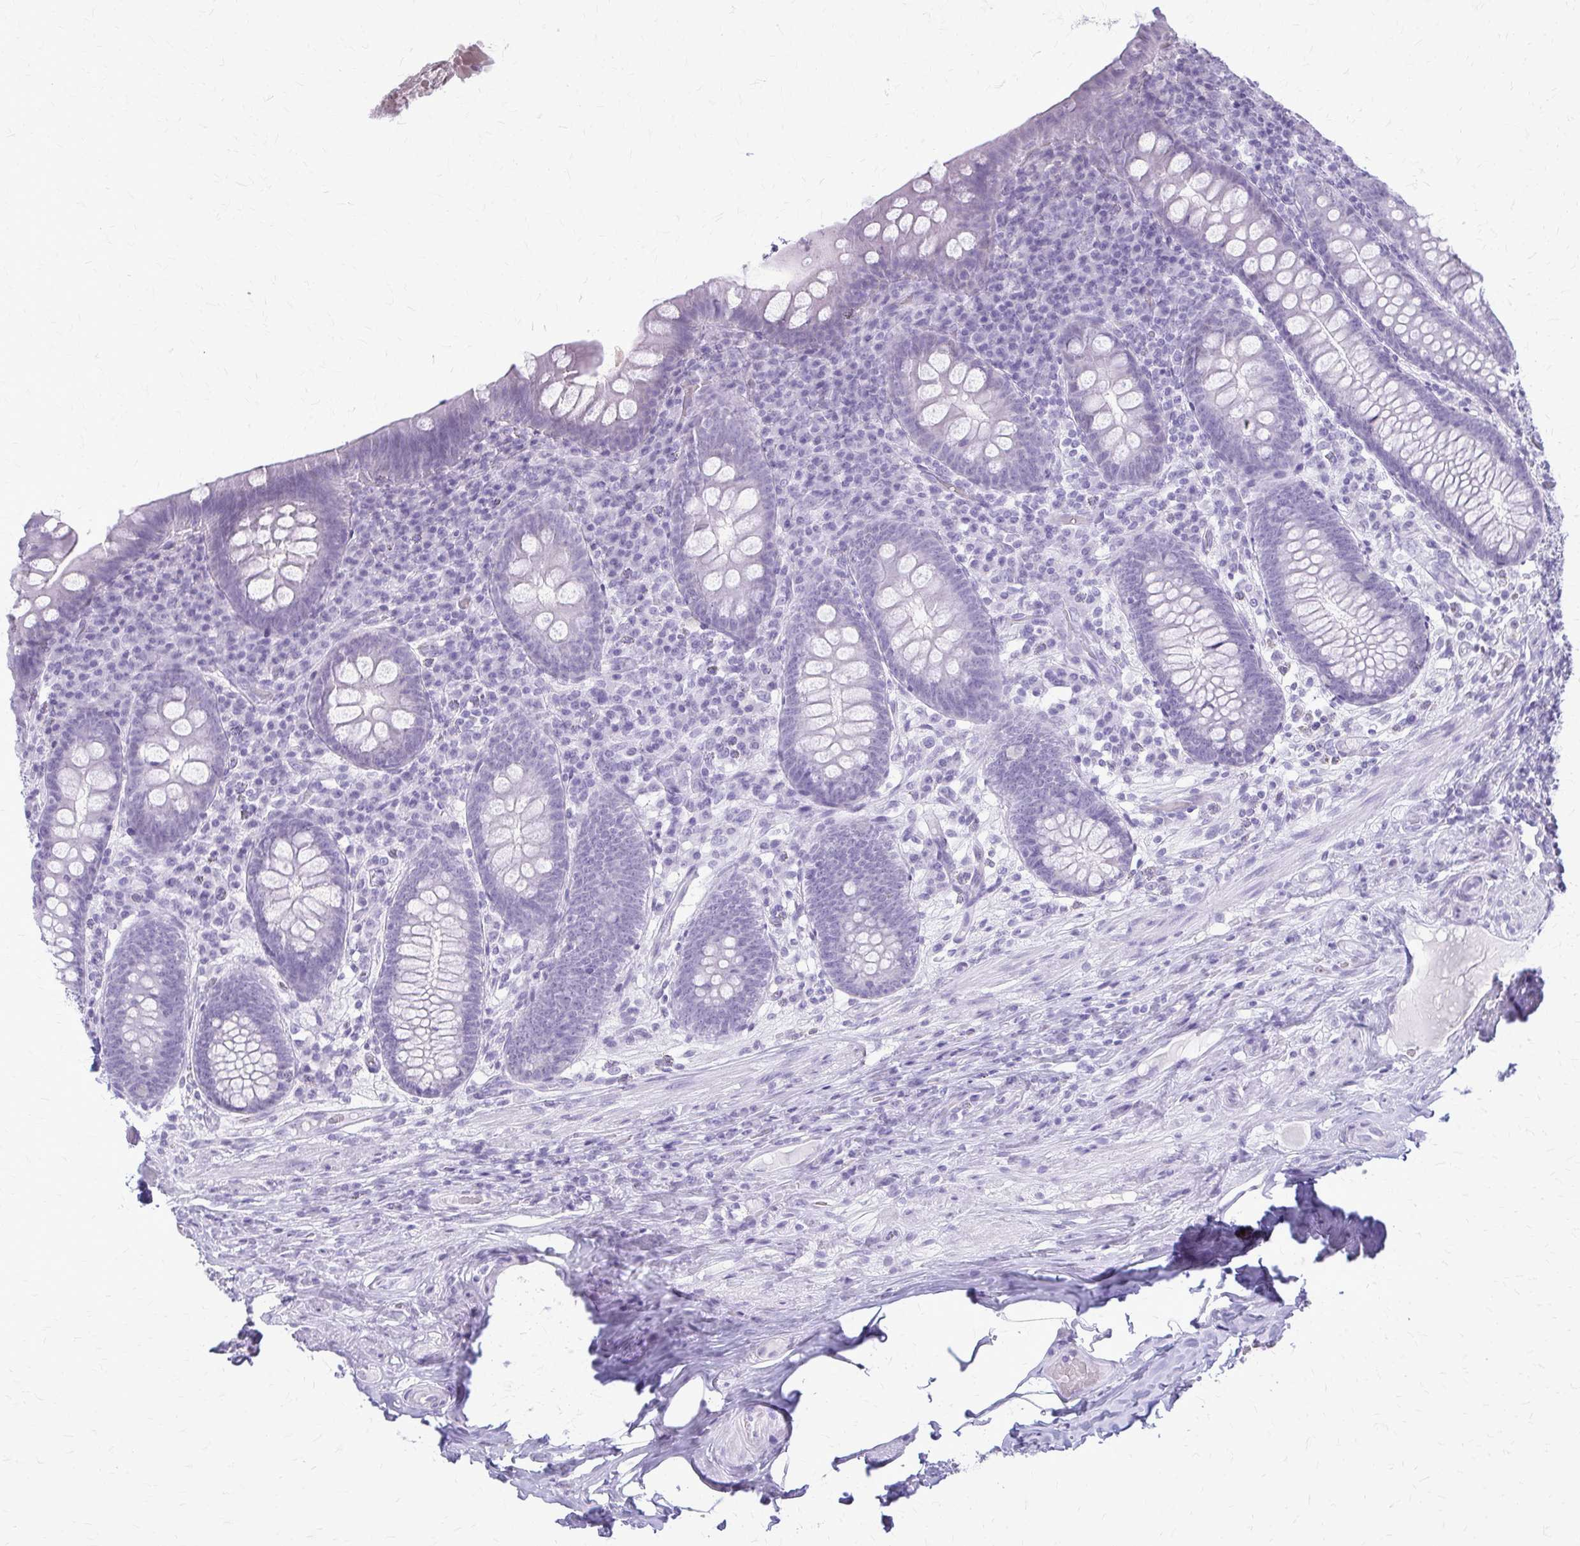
{"staining": {"intensity": "negative", "quantity": "none", "location": "none"}, "tissue": "appendix", "cell_type": "Glandular cells", "image_type": "normal", "snomed": [{"axis": "morphology", "description": "Normal tissue, NOS"}, {"axis": "topography", "description": "Appendix"}], "caption": "Benign appendix was stained to show a protein in brown. There is no significant staining in glandular cells. (DAB immunohistochemistry (IHC) with hematoxylin counter stain).", "gene": "KRT5", "patient": {"sex": "male", "age": 71}}